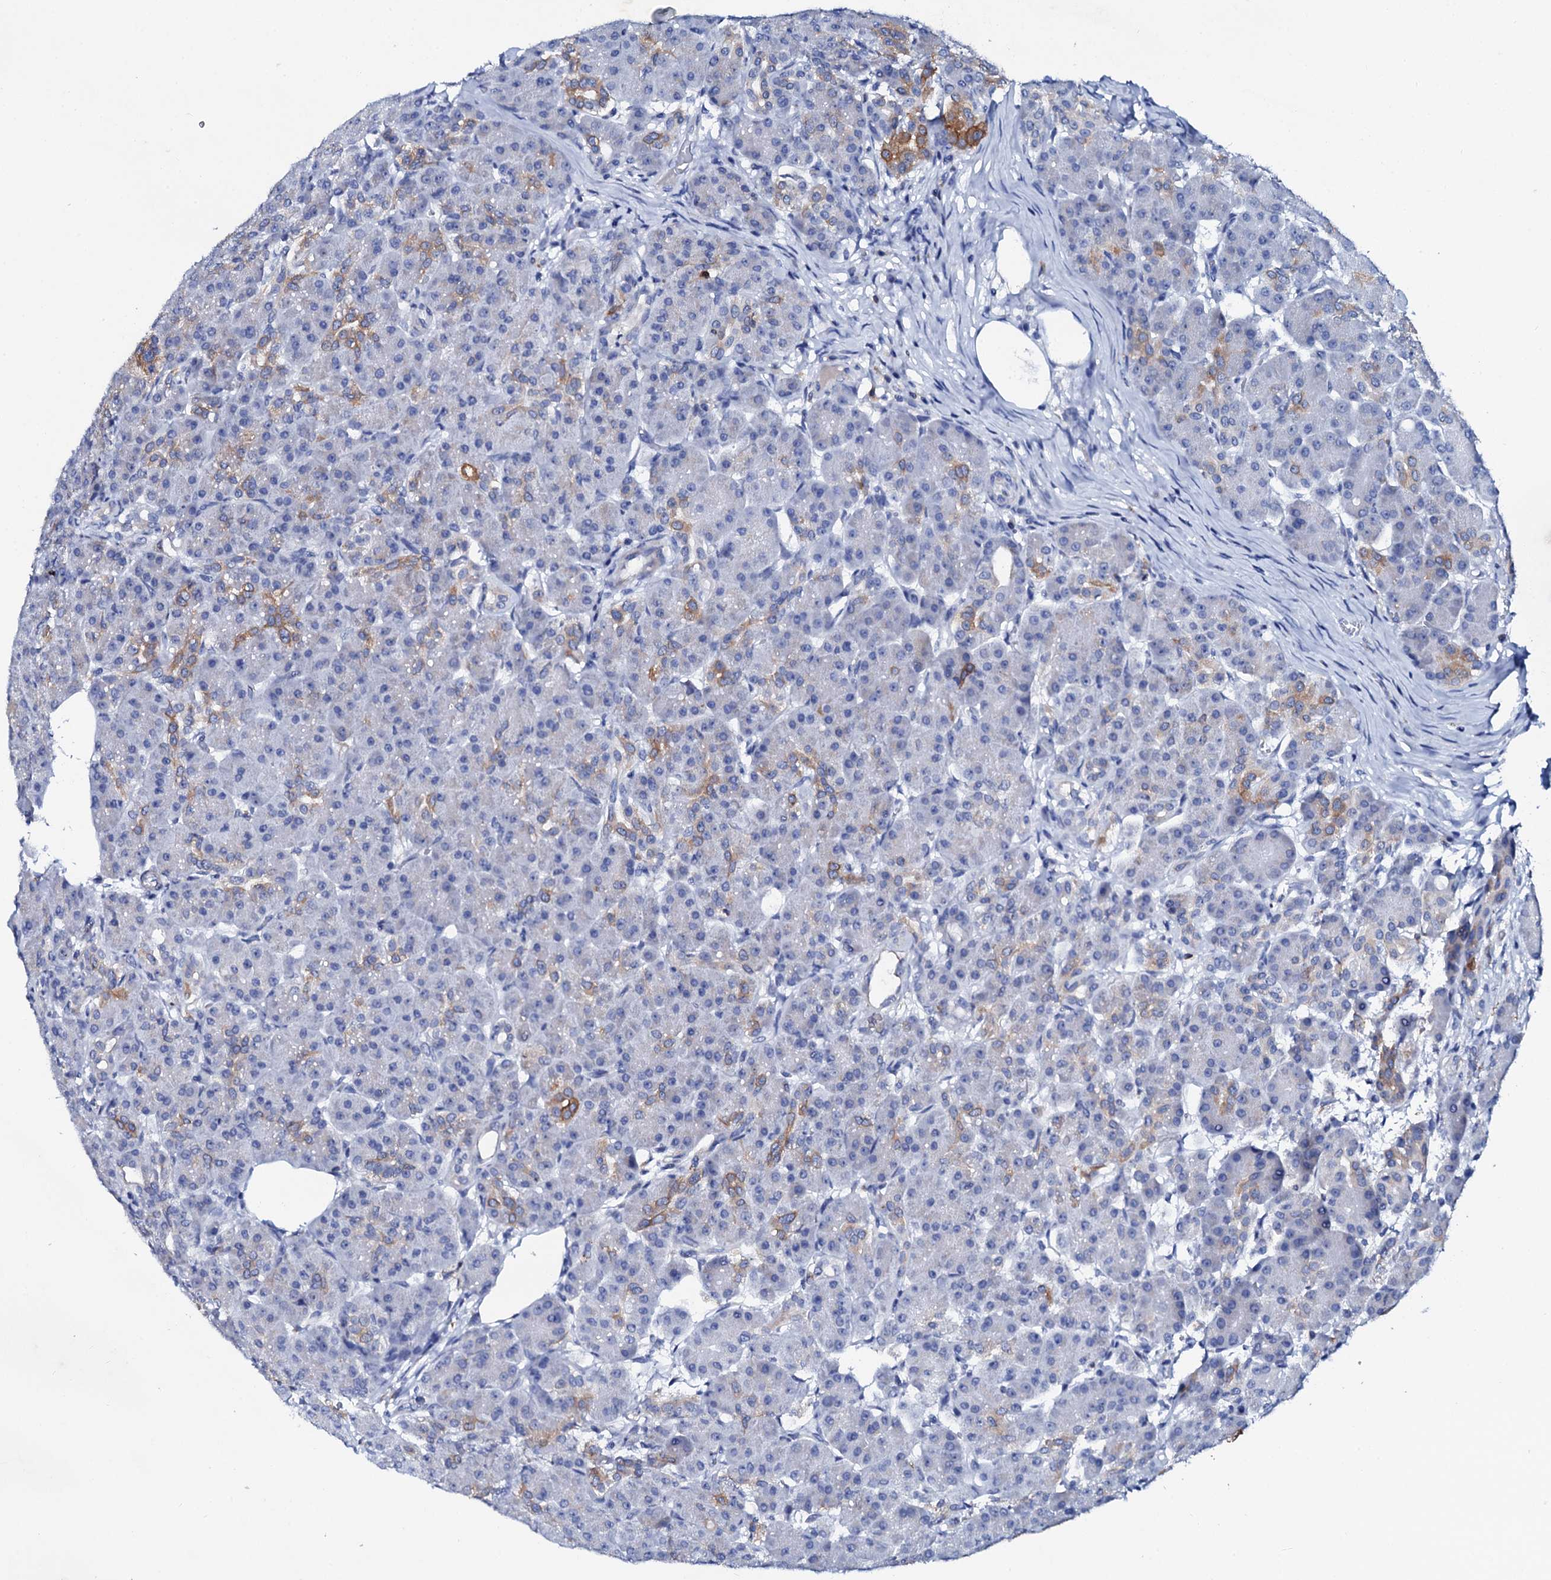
{"staining": {"intensity": "moderate", "quantity": "<25%", "location": "cytoplasmic/membranous"}, "tissue": "pancreas", "cell_type": "Exocrine glandular cells", "image_type": "normal", "snomed": [{"axis": "morphology", "description": "Normal tissue, NOS"}, {"axis": "topography", "description": "Pancreas"}], "caption": "Pancreas stained with immunohistochemistry (IHC) shows moderate cytoplasmic/membranous expression in about <25% of exocrine glandular cells.", "gene": "GLB1L3", "patient": {"sex": "male", "age": 63}}